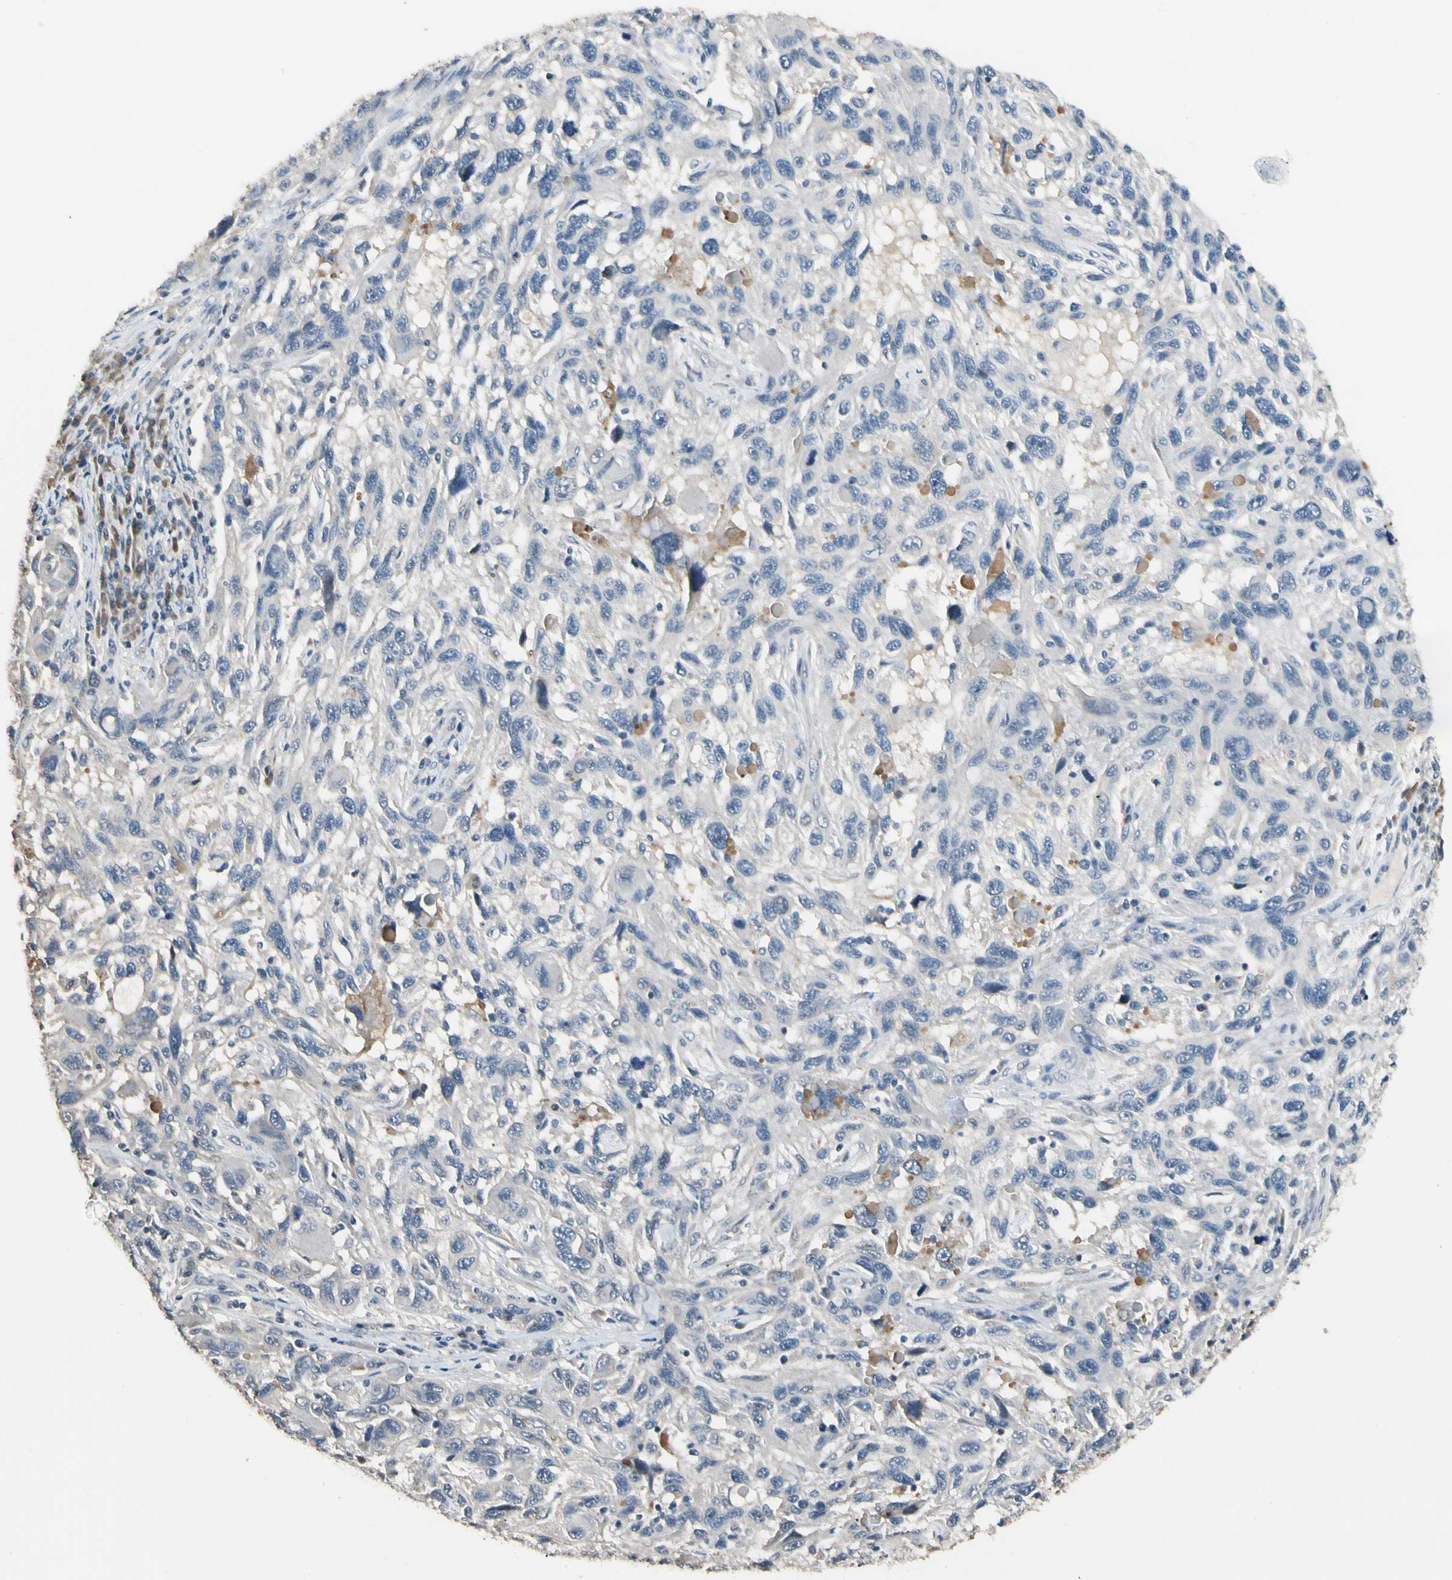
{"staining": {"intensity": "negative", "quantity": "none", "location": "none"}, "tissue": "melanoma", "cell_type": "Tumor cells", "image_type": "cancer", "snomed": [{"axis": "morphology", "description": "Malignant melanoma, NOS"}, {"axis": "topography", "description": "Skin"}], "caption": "This is a micrograph of immunohistochemistry (IHC) staining of malignant melanoma, which shows no expression in tumor cells.", "gene": "GNE", "patient": {"sex": "male", "age": 53}}